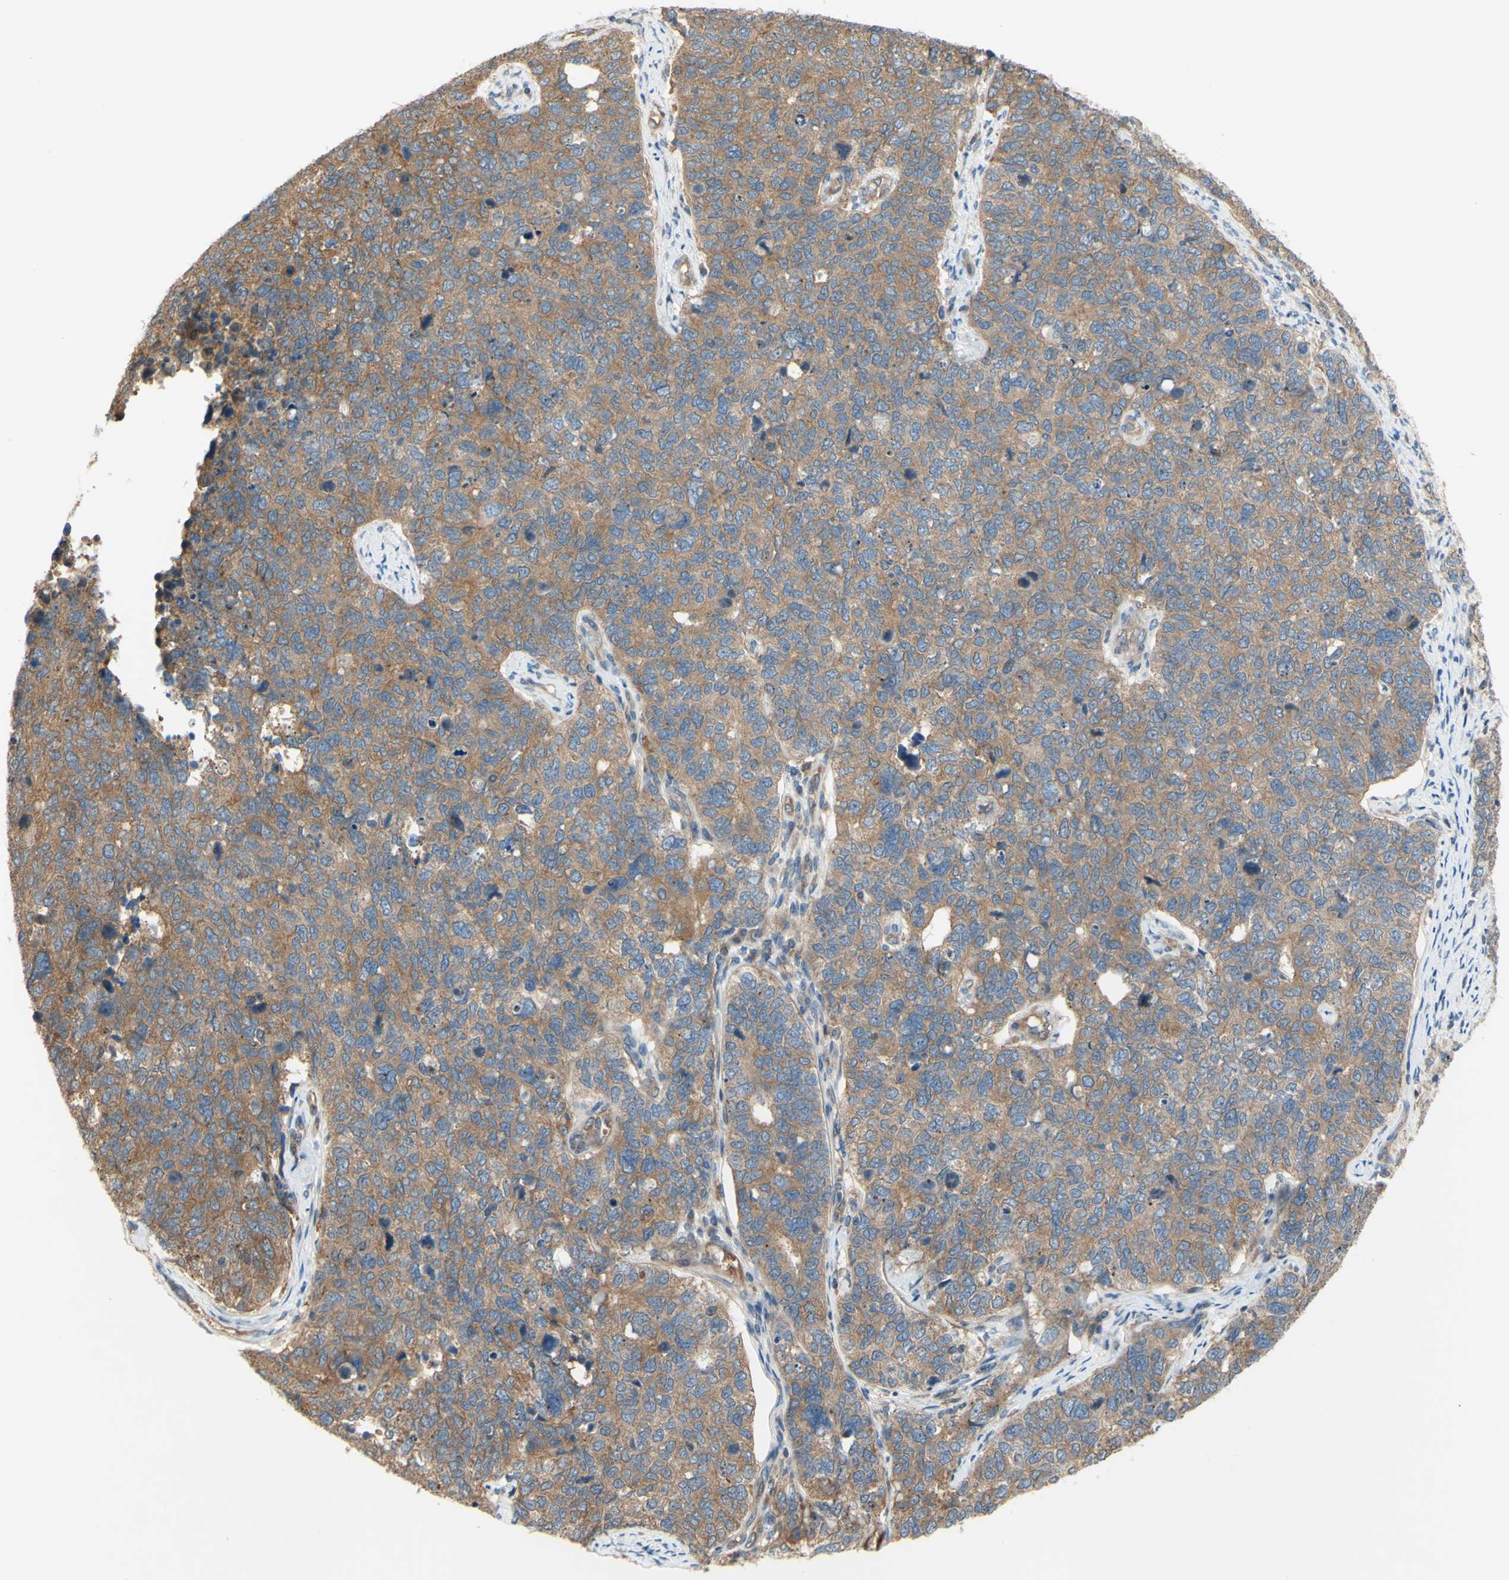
{"staining": {"intensity": "moderate", "quantity": ">75%", "location": "cytoplasmic/membranous"}, "tissue": "cervical cancer", "cell_type": "Tumor cells", "image_type": "cancer", "snomed": [{"axis": "morphology", "description": "Squamous cell carcinoma, NOS"}, {"axis": "topography", "description": "Cervix"}], "caption": "Moderate cytoplasmic/membranous staining for a protein is seen in about >75% of tumor cells of cervical cancer (squamous cell carcinoma) using immunohistochemistry (IHC).", "gene": "DYNLRB1", "patient": {"sex": "female", "age": 63}}